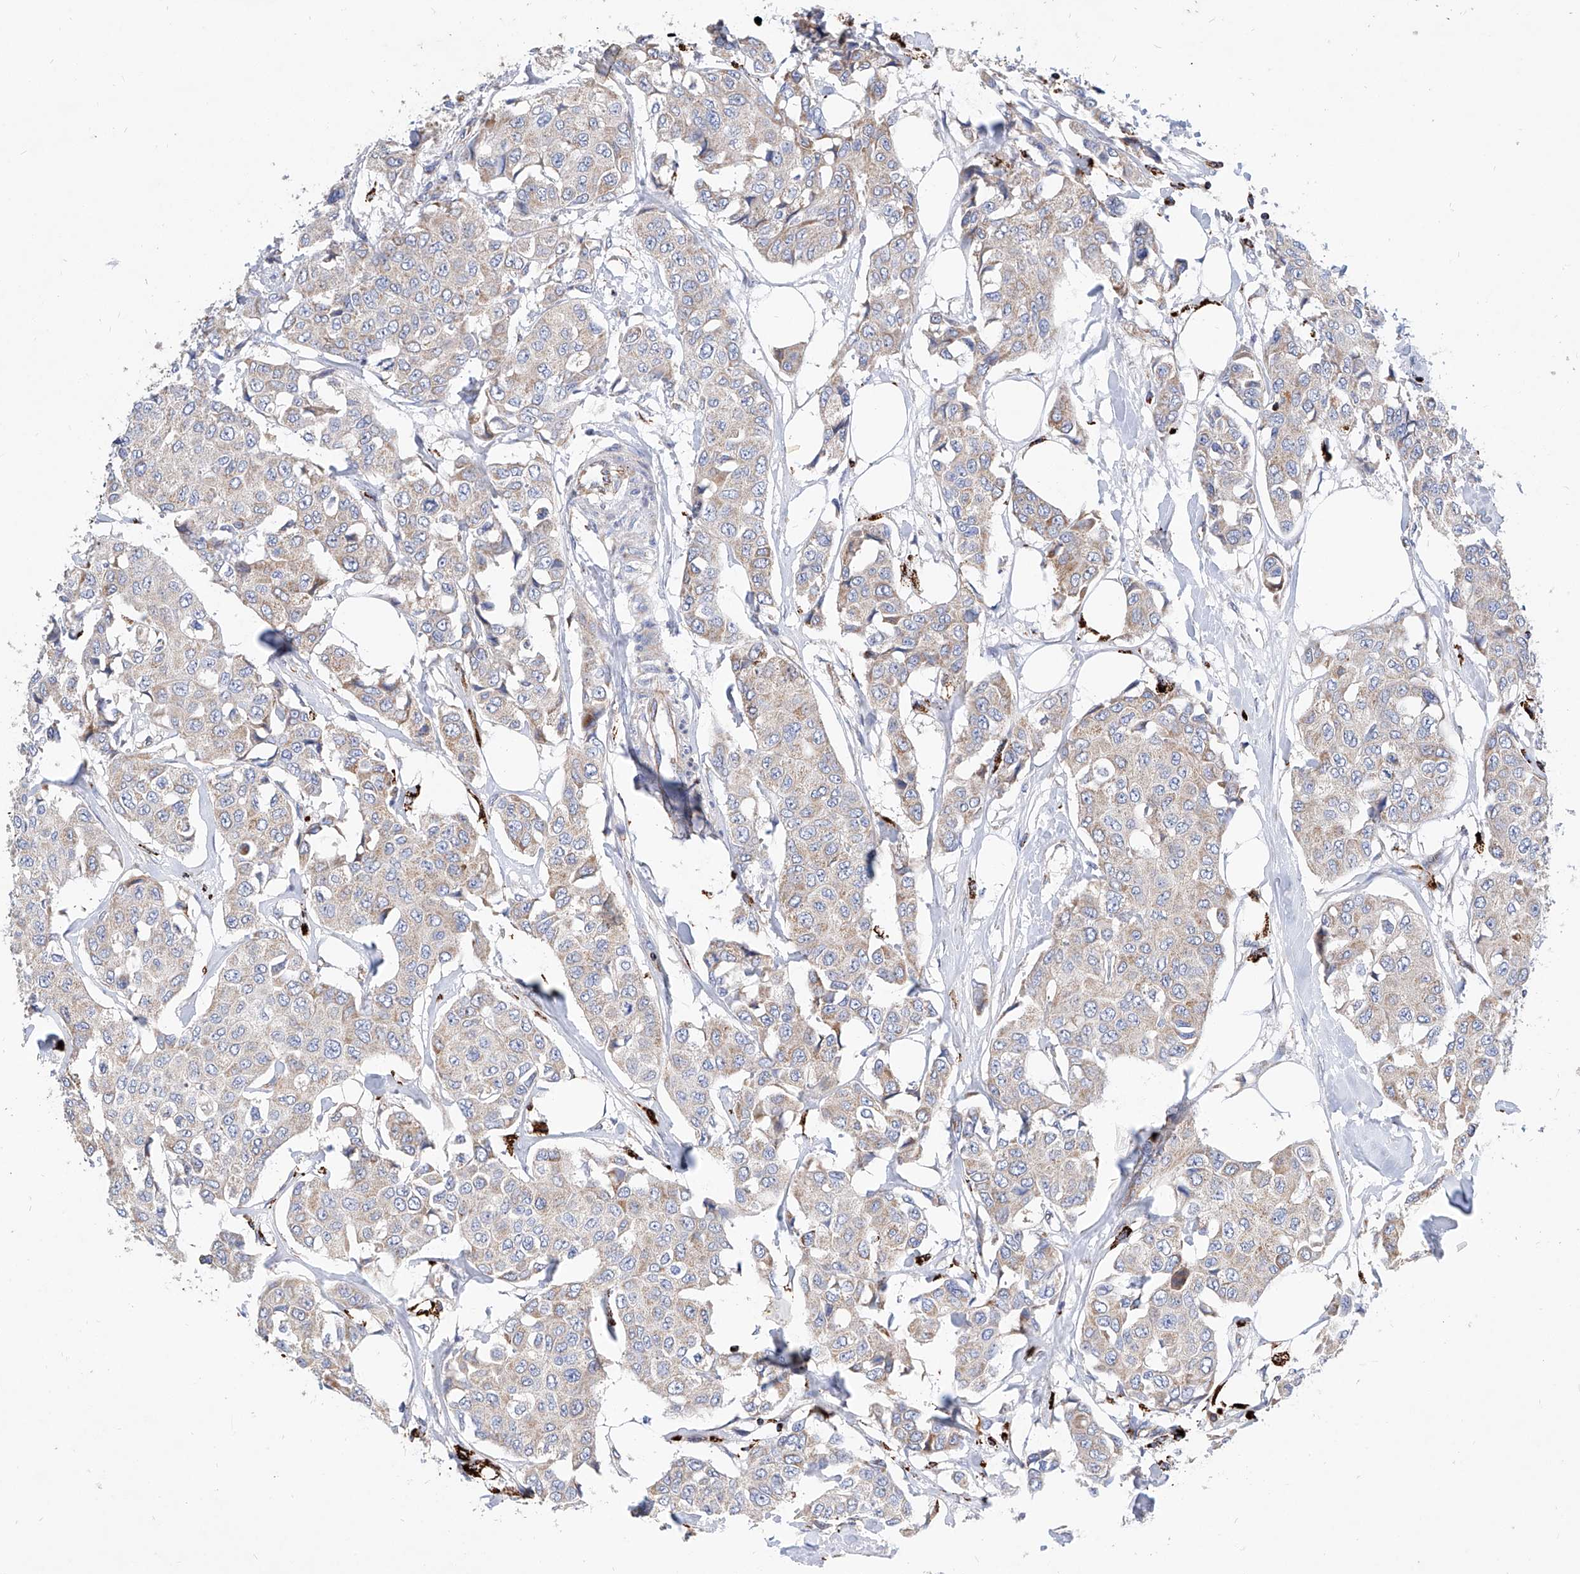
{"staining": {"intensity": "weak", "quantity": "<25%", "location": "cytoplasmic/membranous"}, "tissue": "breast cancer", "cell_type": "Tumor cells", "image_type": "cancer", "snomed": [{"axis": "morphology", "description": "Duct carcinoma"}, {"axis": "topography", "description": "Breast"}], "caption": "Immunohistochemical staining of human breast cancer (invasive ductal carcinoma) reveals no significant expression in tumor cells.", "gene": "CPNE5", "patient": {"sex": "female", "age": 80}}